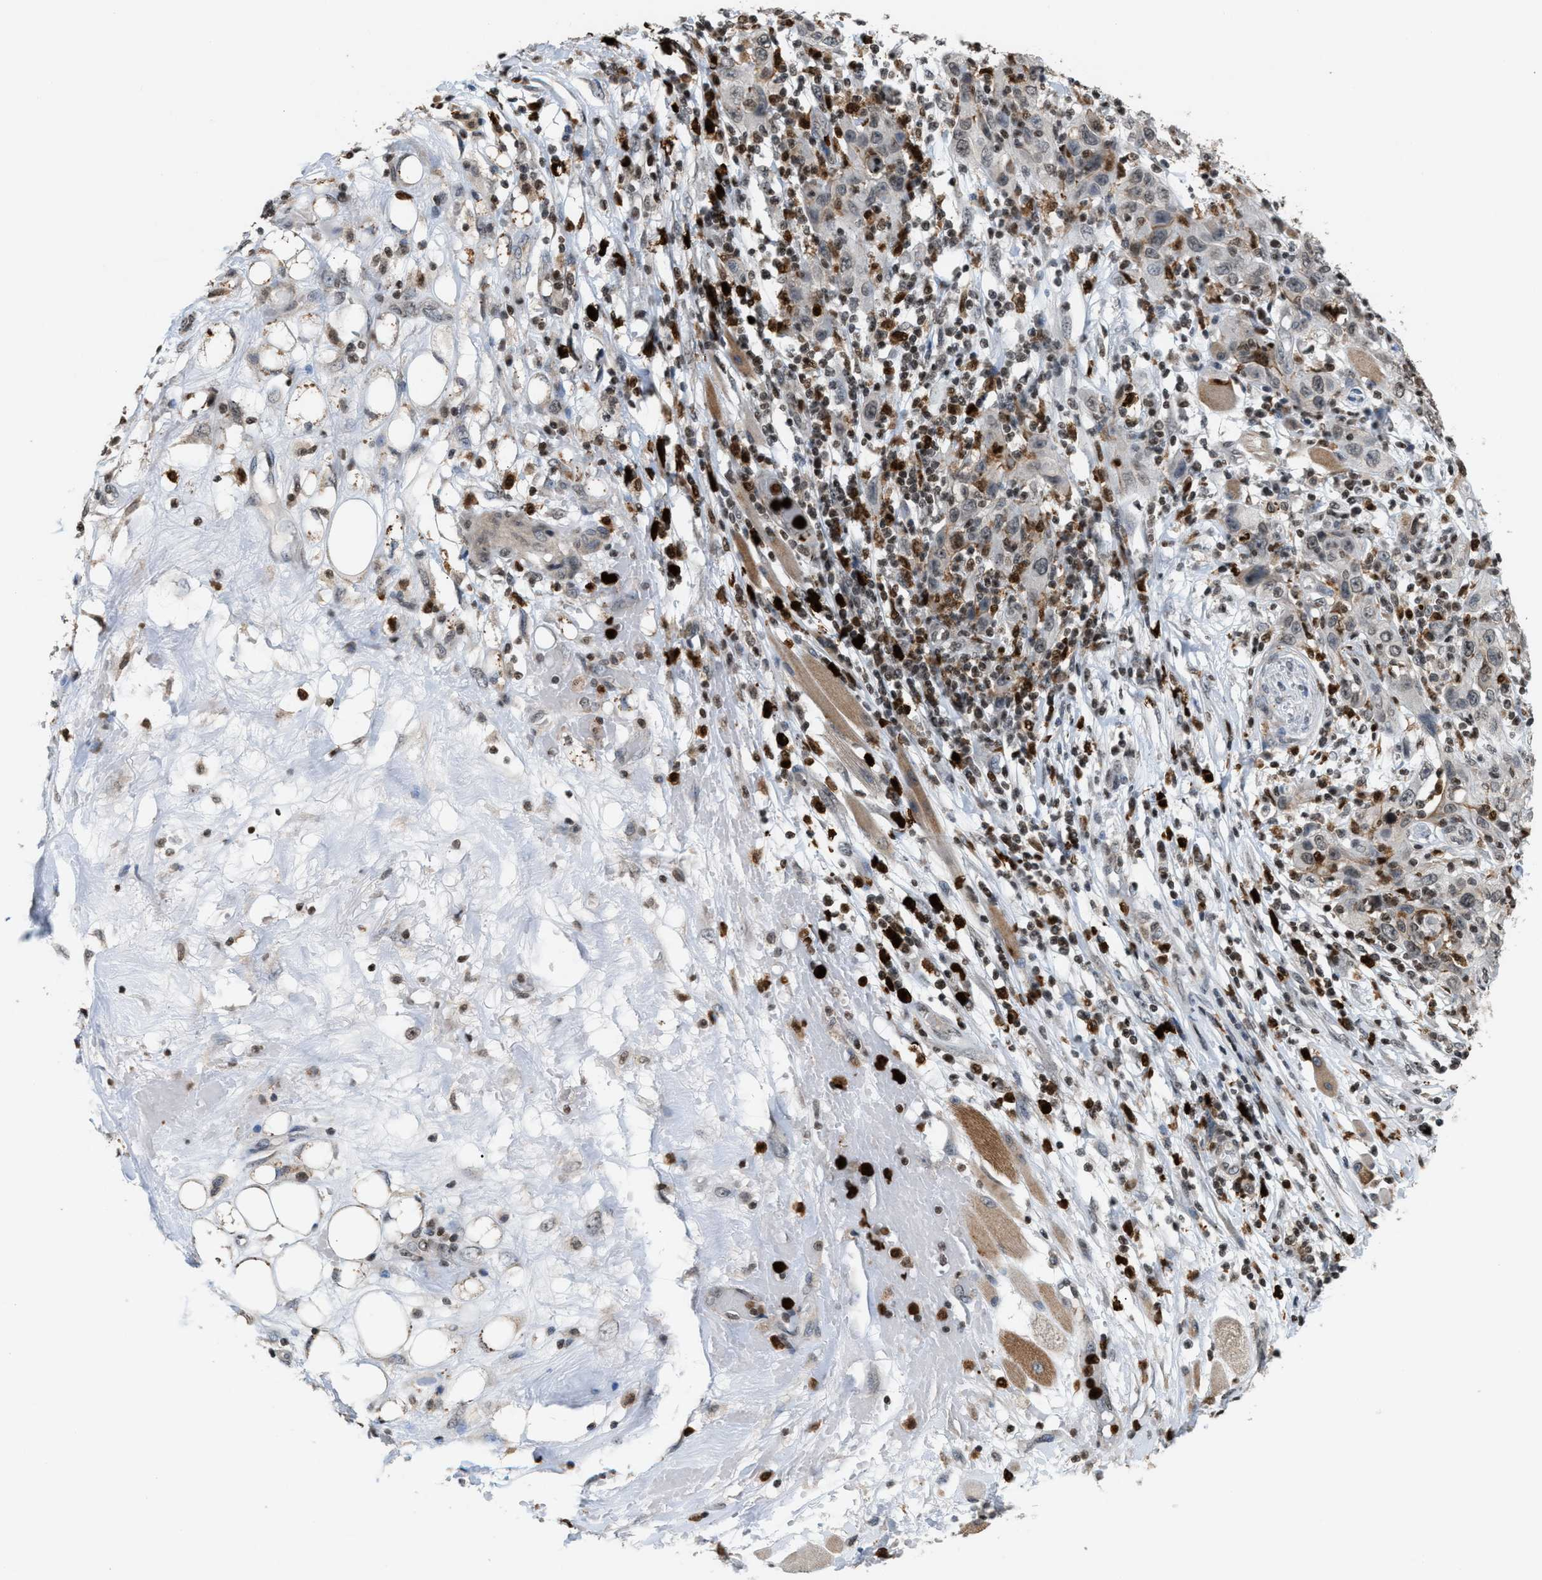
{"staining": {"intensity": "negative", "quantity": "none", "location": "none"}, "tissue": "skin cancer", "cell_type": "Tumor cells", "image_type": "cancer", "snomed": [{"axis": "morphology", "description": "Squamous cell carcinoma, NOS"}, {"axis": "topography", "description": "Skin"}], "caption": "Tumor cells show no significant staining in squamous cell carcinoma (skin).", "gene": "PRUNE2", "patient": {"sex": "female", "age": 88}}